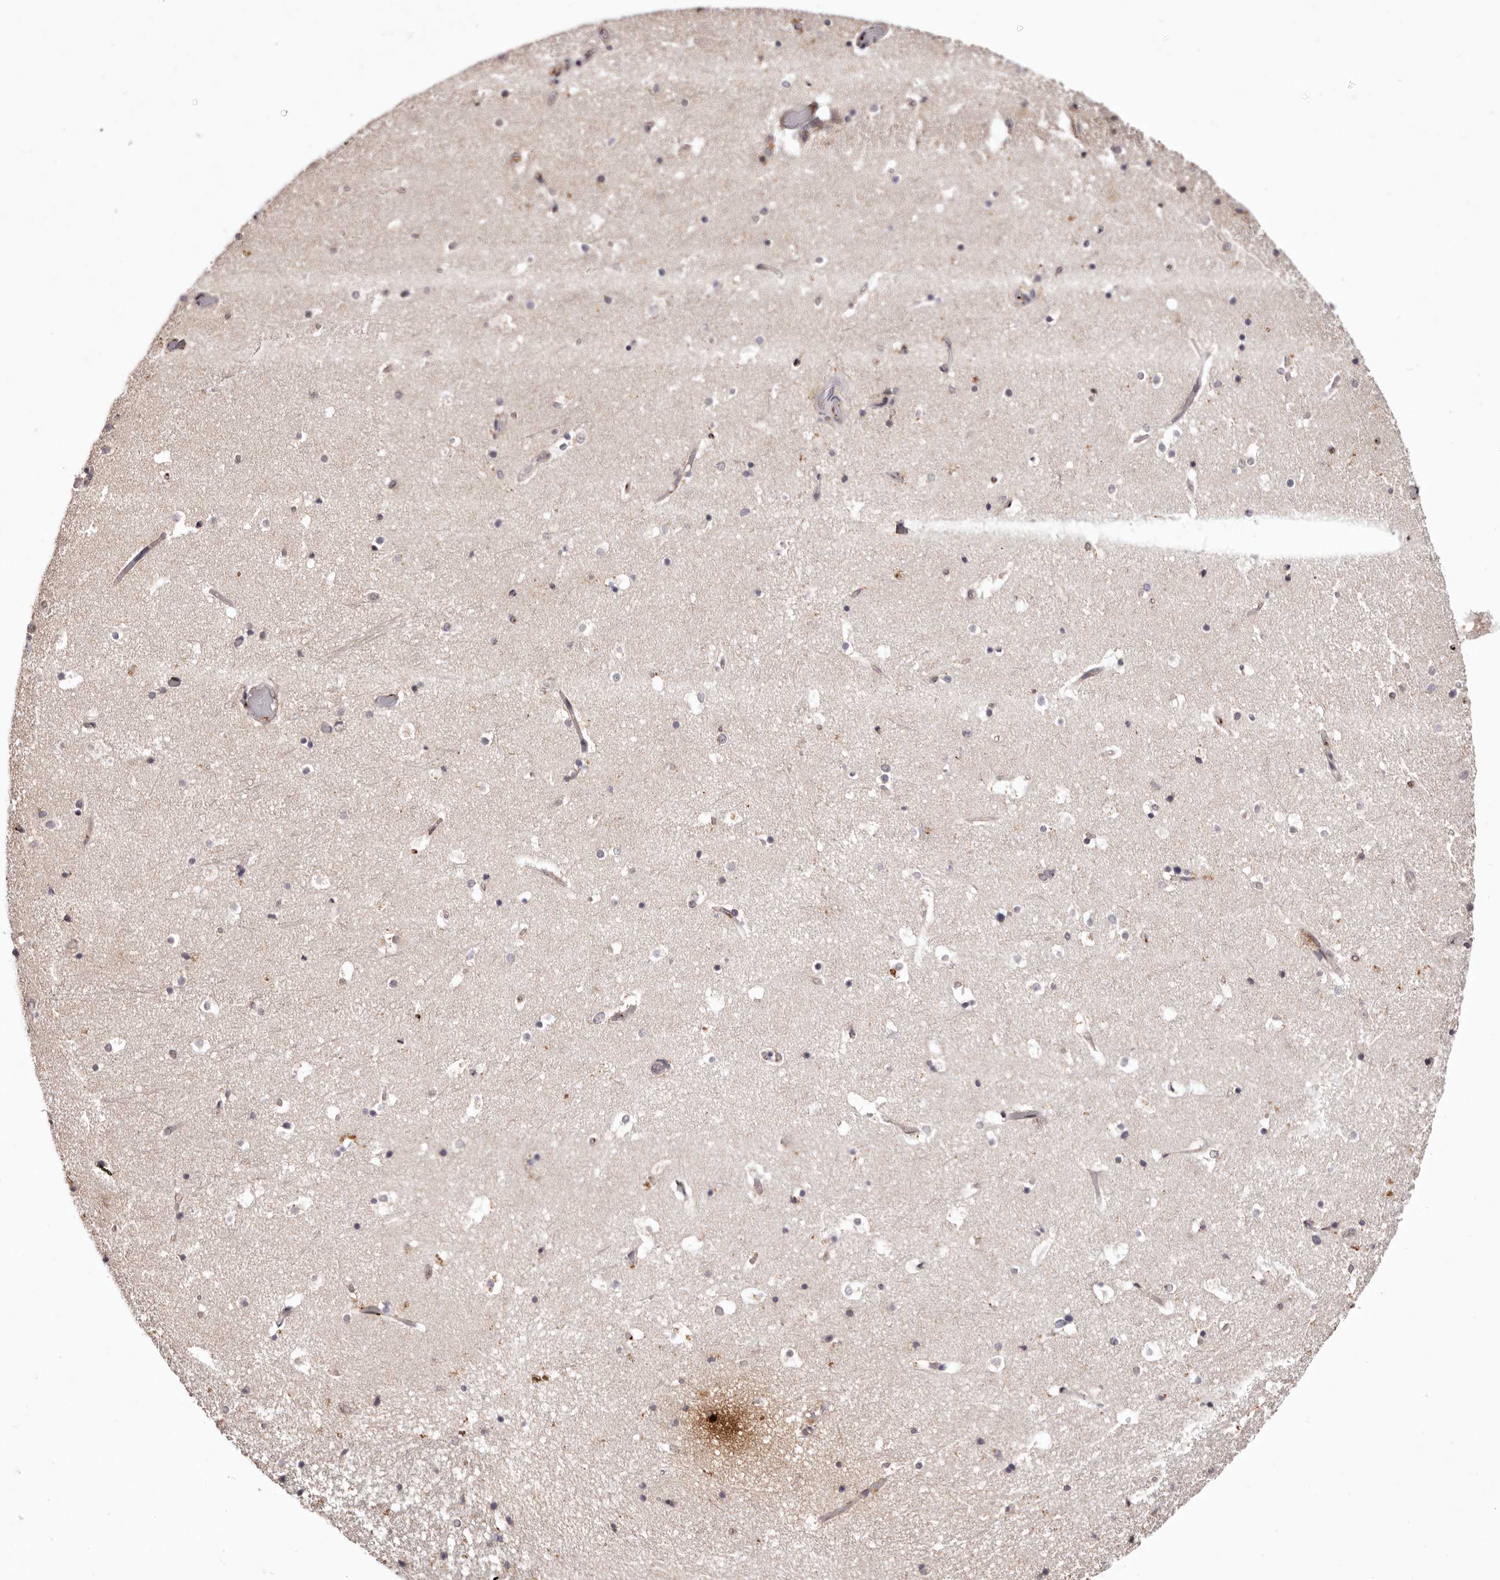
{"staining": {"intensity": "moderate", "quantity": "<25%", "location": "cytoplasmic/membranous"}, "tissue": "hippocampus", "cell_type": "Glial cells", "image_type": "normal", "snomed": [{"axis": "morphology", "description": "Normal tissue, NOS"}, {"axis": "topography", "description": "Hippocampus"}], "caption": "Glial cells display low levels of moderate cytoplasmic/membranous staining in approximately <25% of cells in normal hippocampus.", "gene": "NOTCH1", "patient": {"sex": "female", "age": 52}}